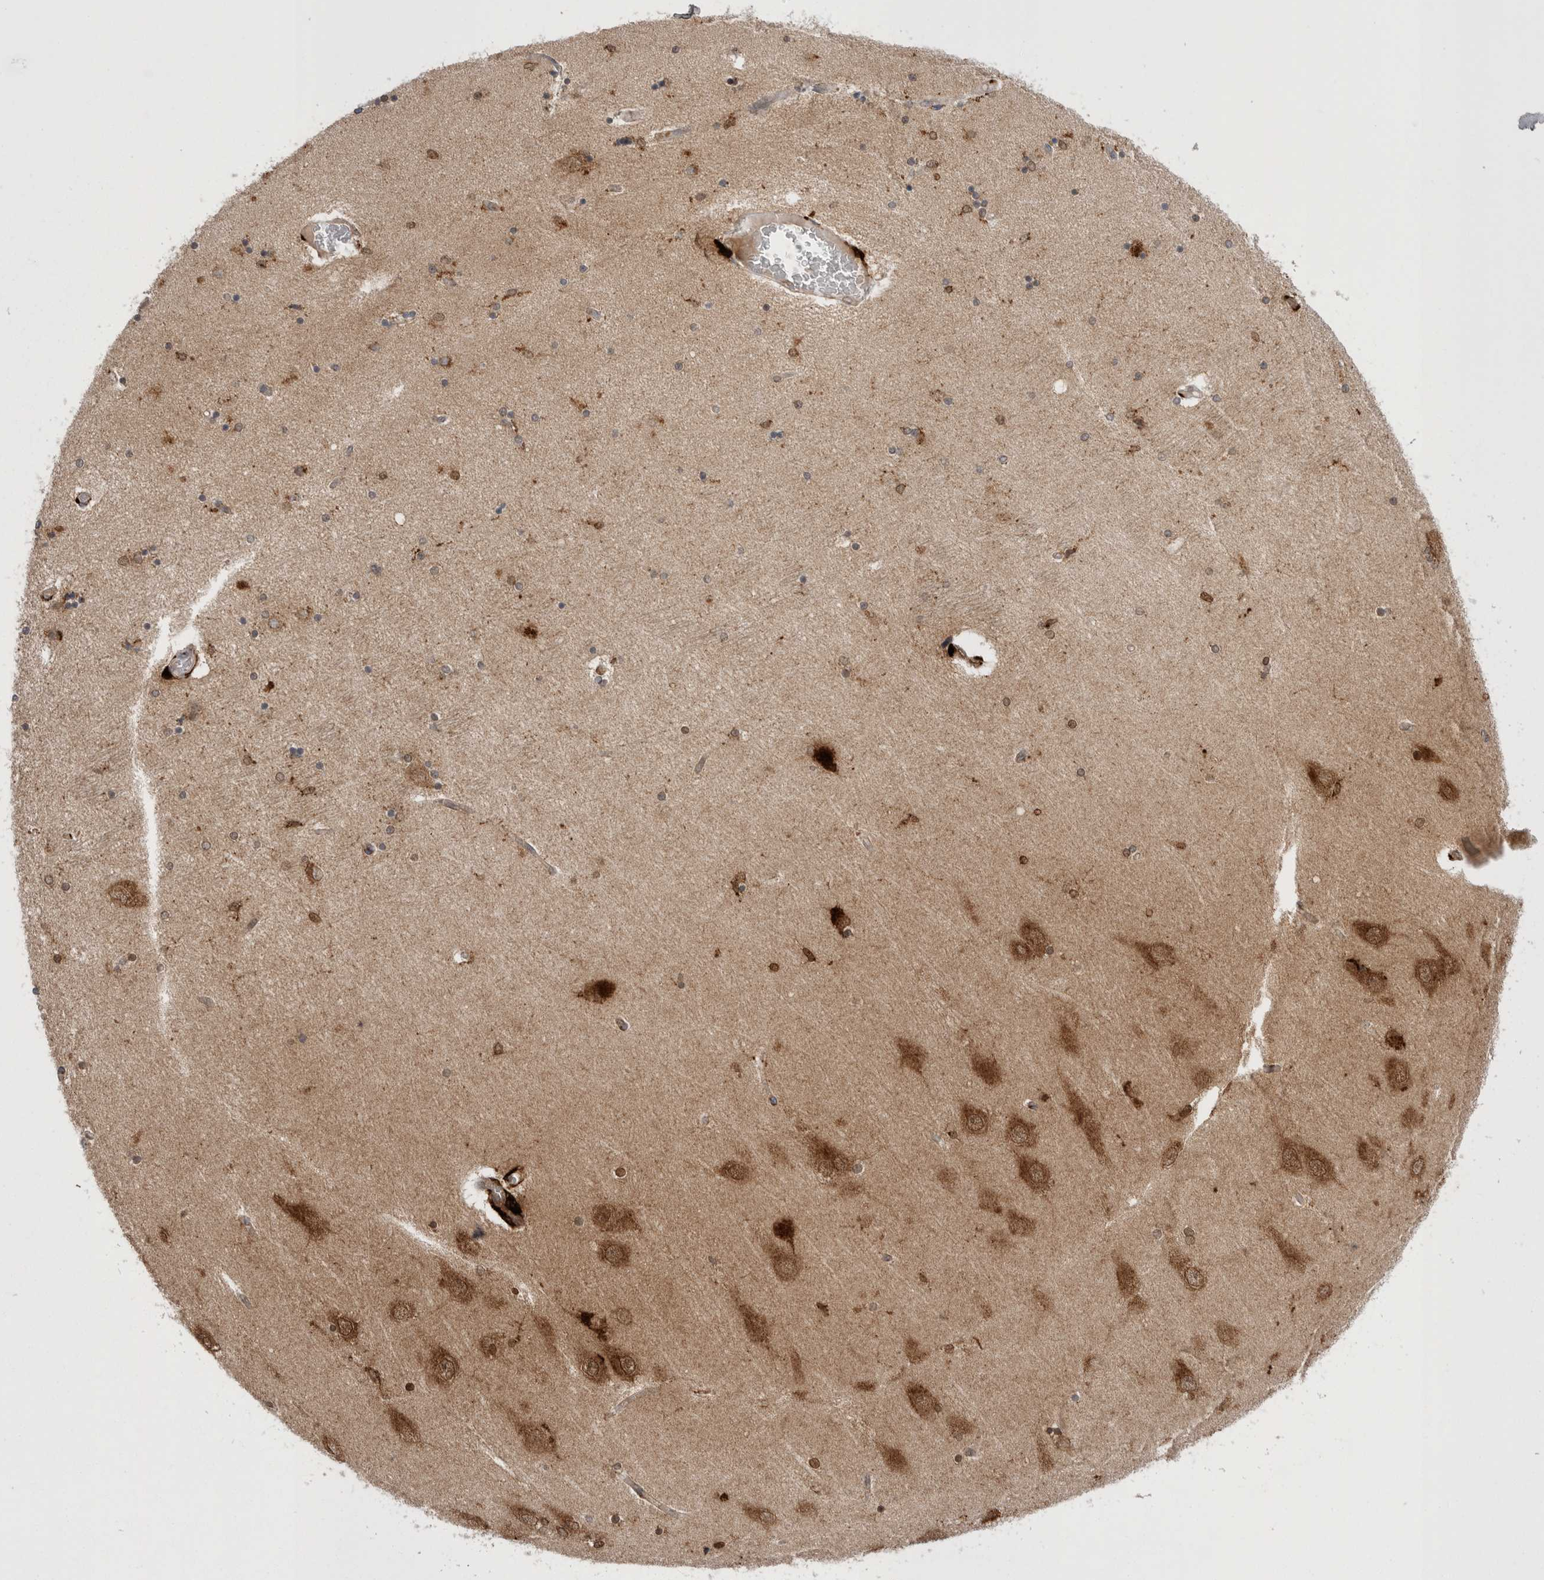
{"staining": {"intensity": "moderate", "quantity": ">75%", "location": "cytoplasmic/membranous"}, "tissue": "hippocampus", "cell_type": "Glial cells", "image_type": "normal", "snomed": [{"axis": "morphology", "description": "Normal tissue, NOS"}, {"axis": "topography", "description": "Hippocampus"}], "caption": "A brown stain shows moderate cytoplasmic/membranous positivity of a protein in glial cells of normal hippocampus.", "gene": "EPDR1", "patient": {"sex": "female", "age": 54}}